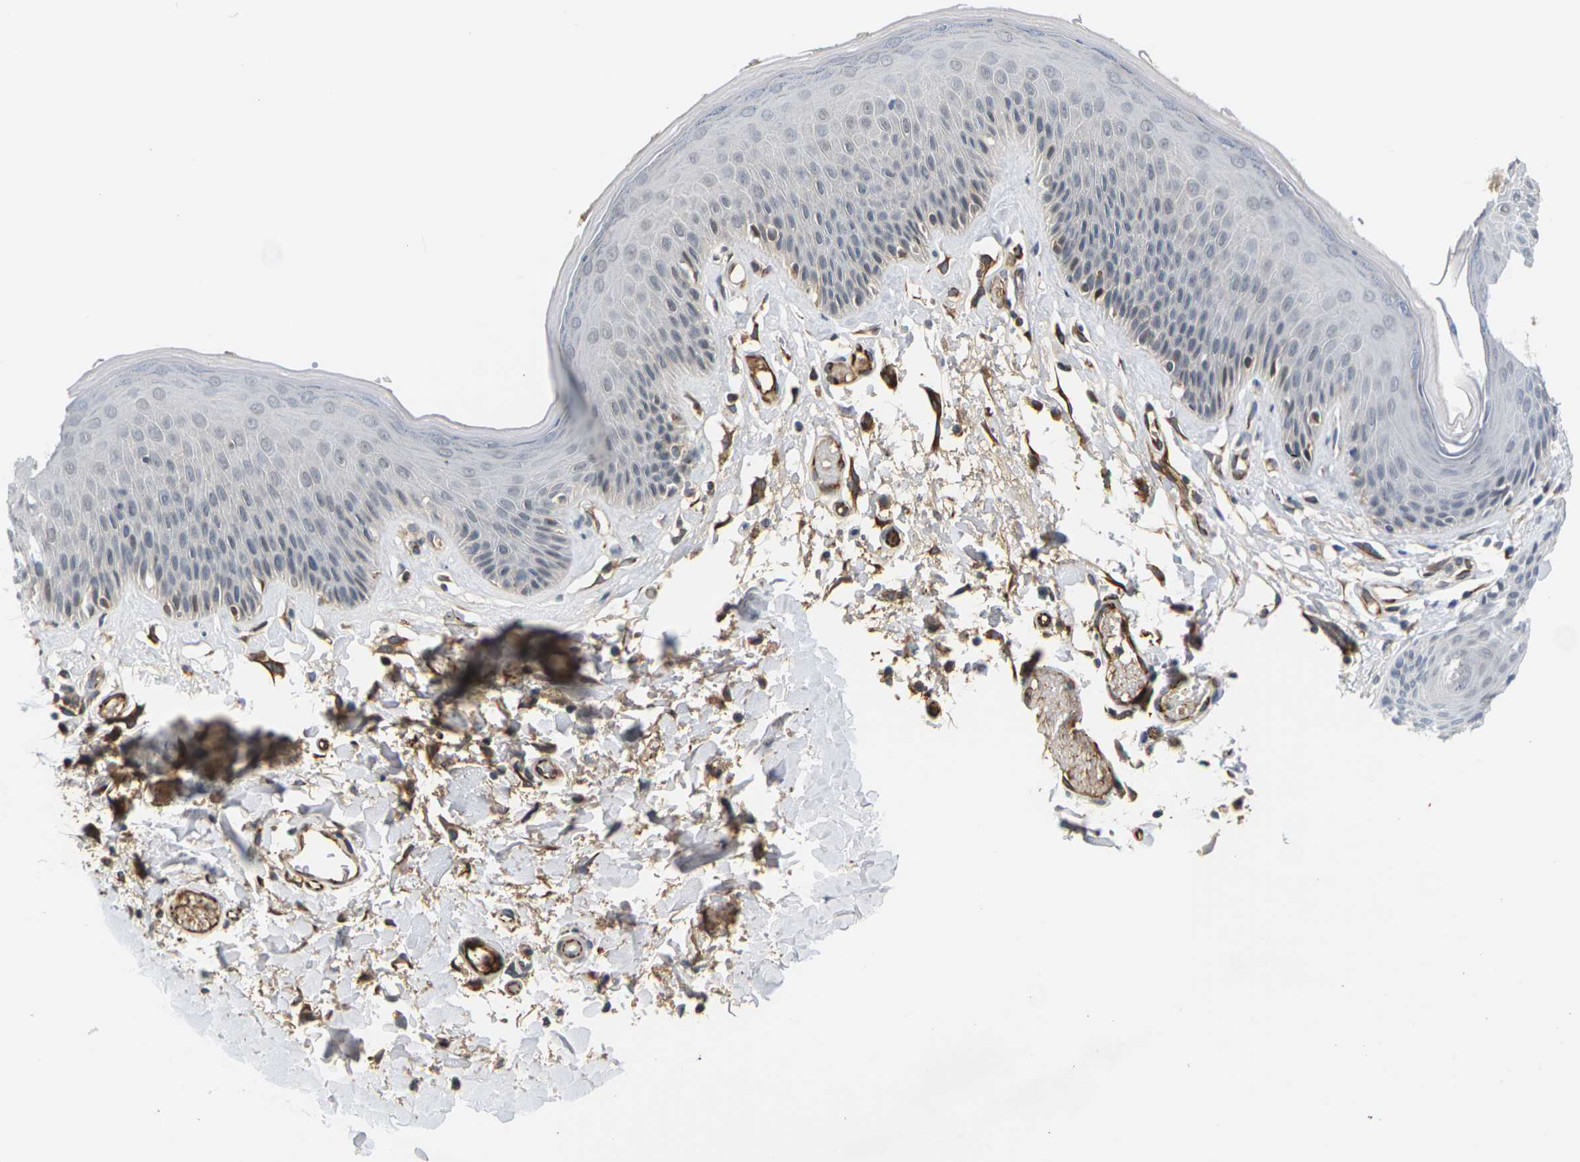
{"staining": {"intensity": "moderate", "quantity": "<25%", "location": "nuclear"}, "tissue": "skin", "cell_type": "Epidermal cells", "image_type": "normal", "snomed": [{"axis": "morphology", "description": "Normal tissue, NOS"}, {"axis": "topography", "description": "Vulva"}], "caption": "Immunohistochemical staining of normal human skin displays <25% levels of moderate nuclear protein positivity in about <25% of epidermal cells.", "gene": "PKP2", "patient": {"sex": "female", "age": 73}}